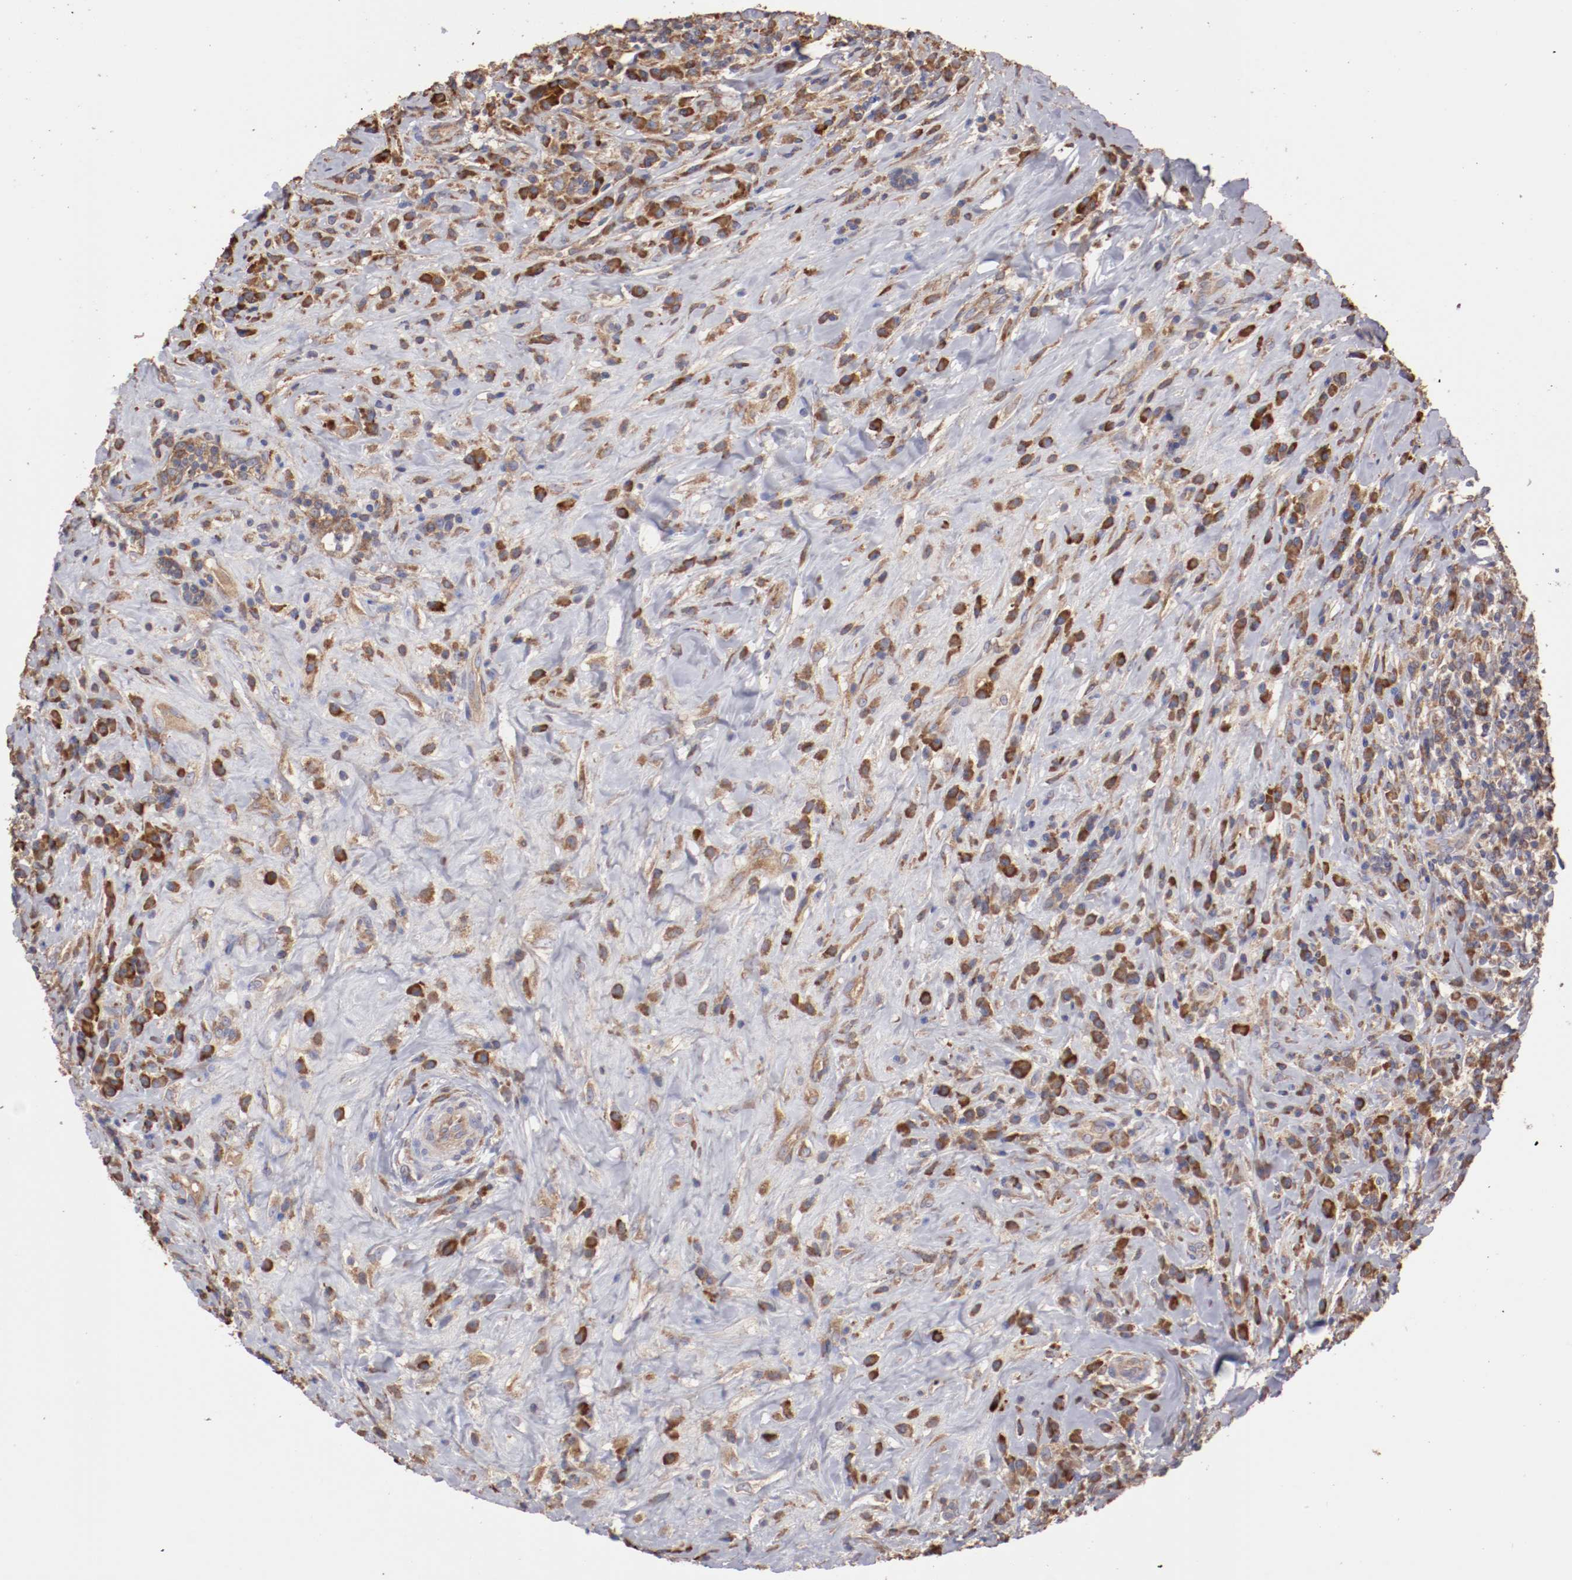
{"staining": {"intensity": "weak", "quantity": "25%-75%", "location": "cytoplasmic/membranous"}, "tissue": "lymphoma", "cell_type": "Tumor cells", "image_type": "cancer", "snomed": [{"axis": "morphology", "description": "Hodgkin's disease, NOS"}, {"axis": "topography", "description": "Lymph node"}], "caption": "Lymphoma stained with a brown dye displays weak cytoplasmic/membranous positive staining in approximately 25%-75% of tumor cells.", "gene": "NFKBIE", "patient": {"sex": "female", "age": 25}}